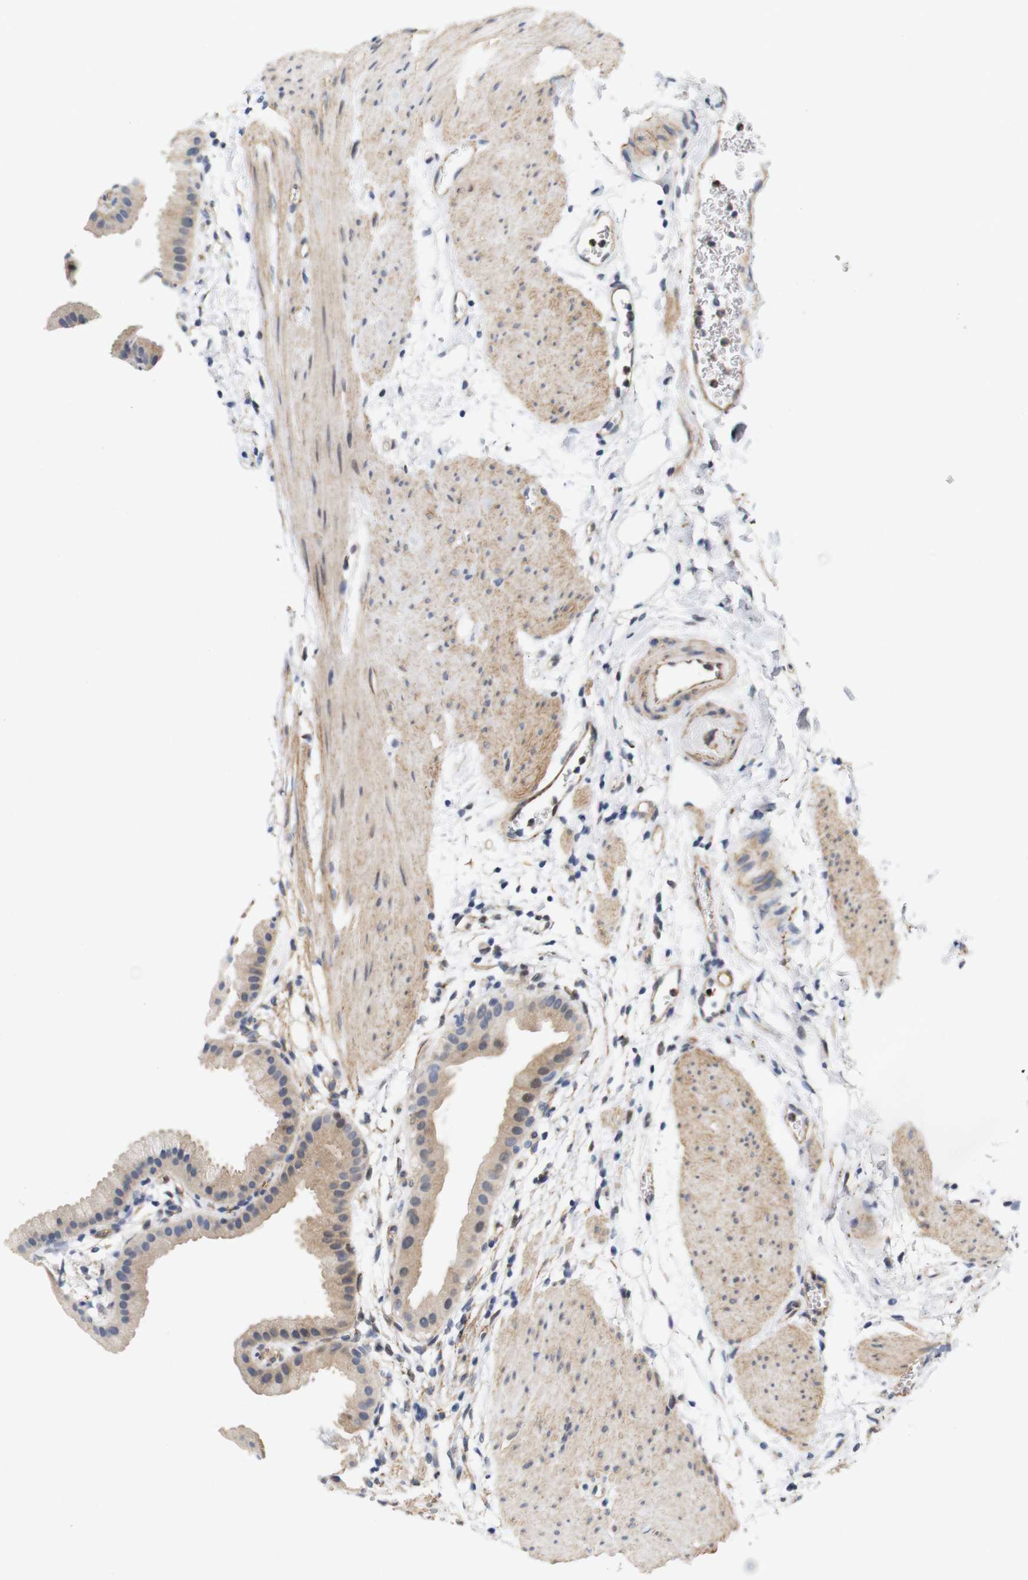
{"staining": {"intensity": "weak", "quantity": "<25%", "location": "cytoplasmic/membranous"}, "tissue": "gallbladder", "cell_type": "Glandular cells", "image_type": "normal", "snomed": [{"axis": "morphology", "description": "Normal tissue, NOS"}, {"axis": "topography", "description": "Gallbladder"}], "caption": "The image exhibits no staining of glandular cells in unremarkable gallbladder.", "gene": "CYB561", "patient": {"sex": "female", "age": 64}}